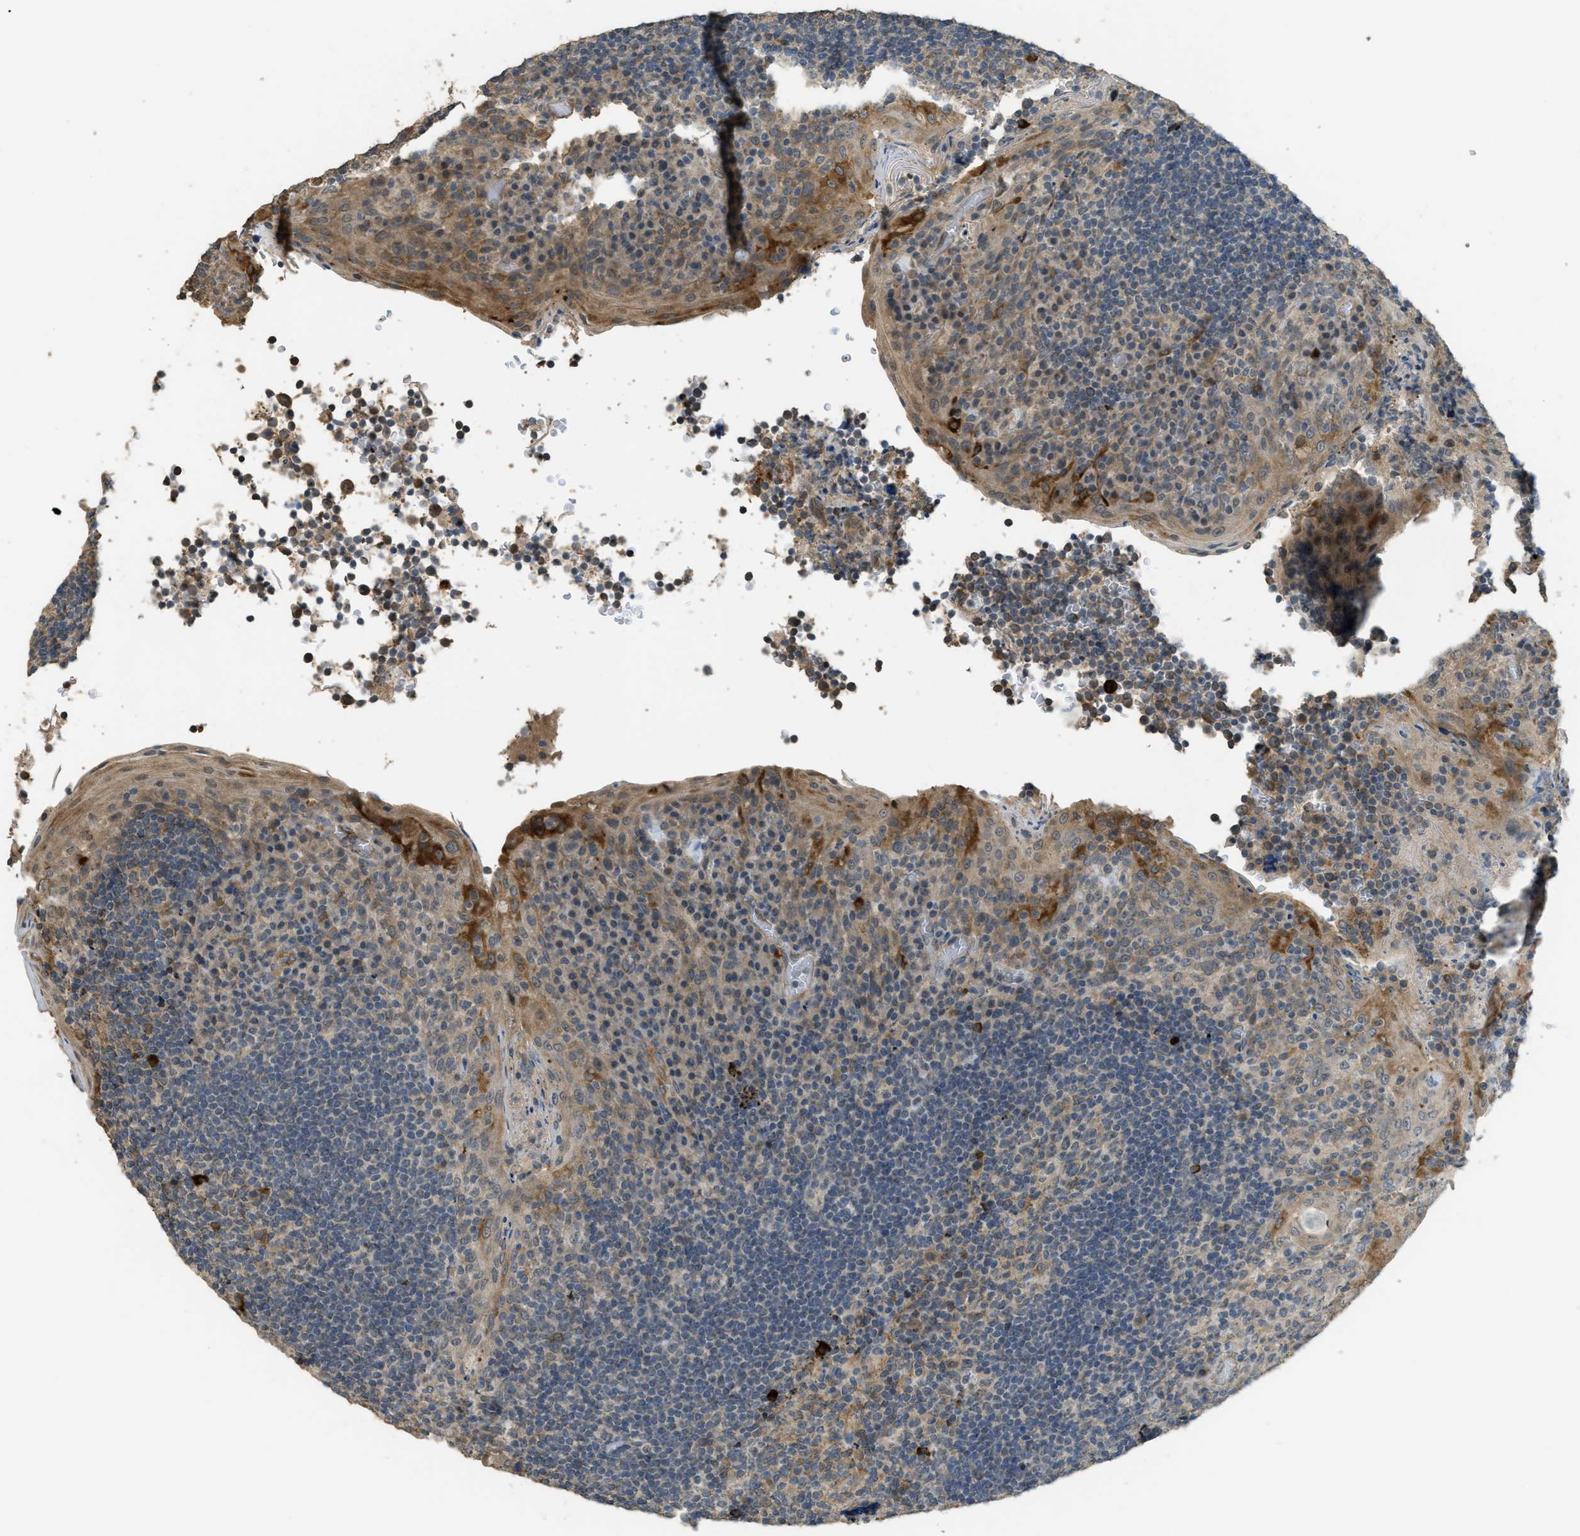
{"staining": {"intensity": "weak", "quantity": "<25%", "location": "cytoplasmic/membranous"}, "tissue": "tonsil", "cell_type": "Germinal center cells", "image_type": "normal", "snomed": [{"axis": "morphology", "description": "Normal tissue, NOS"}, {"axis": "topography", "description": "Tonsil"}], "caption": "This is an immunohistochemistry (IHC) image of normal human tonsil. There is no staining in germinal center cells.", "gene": "IGF2BP2", "patient": {"sex": "male", "age": 17}}